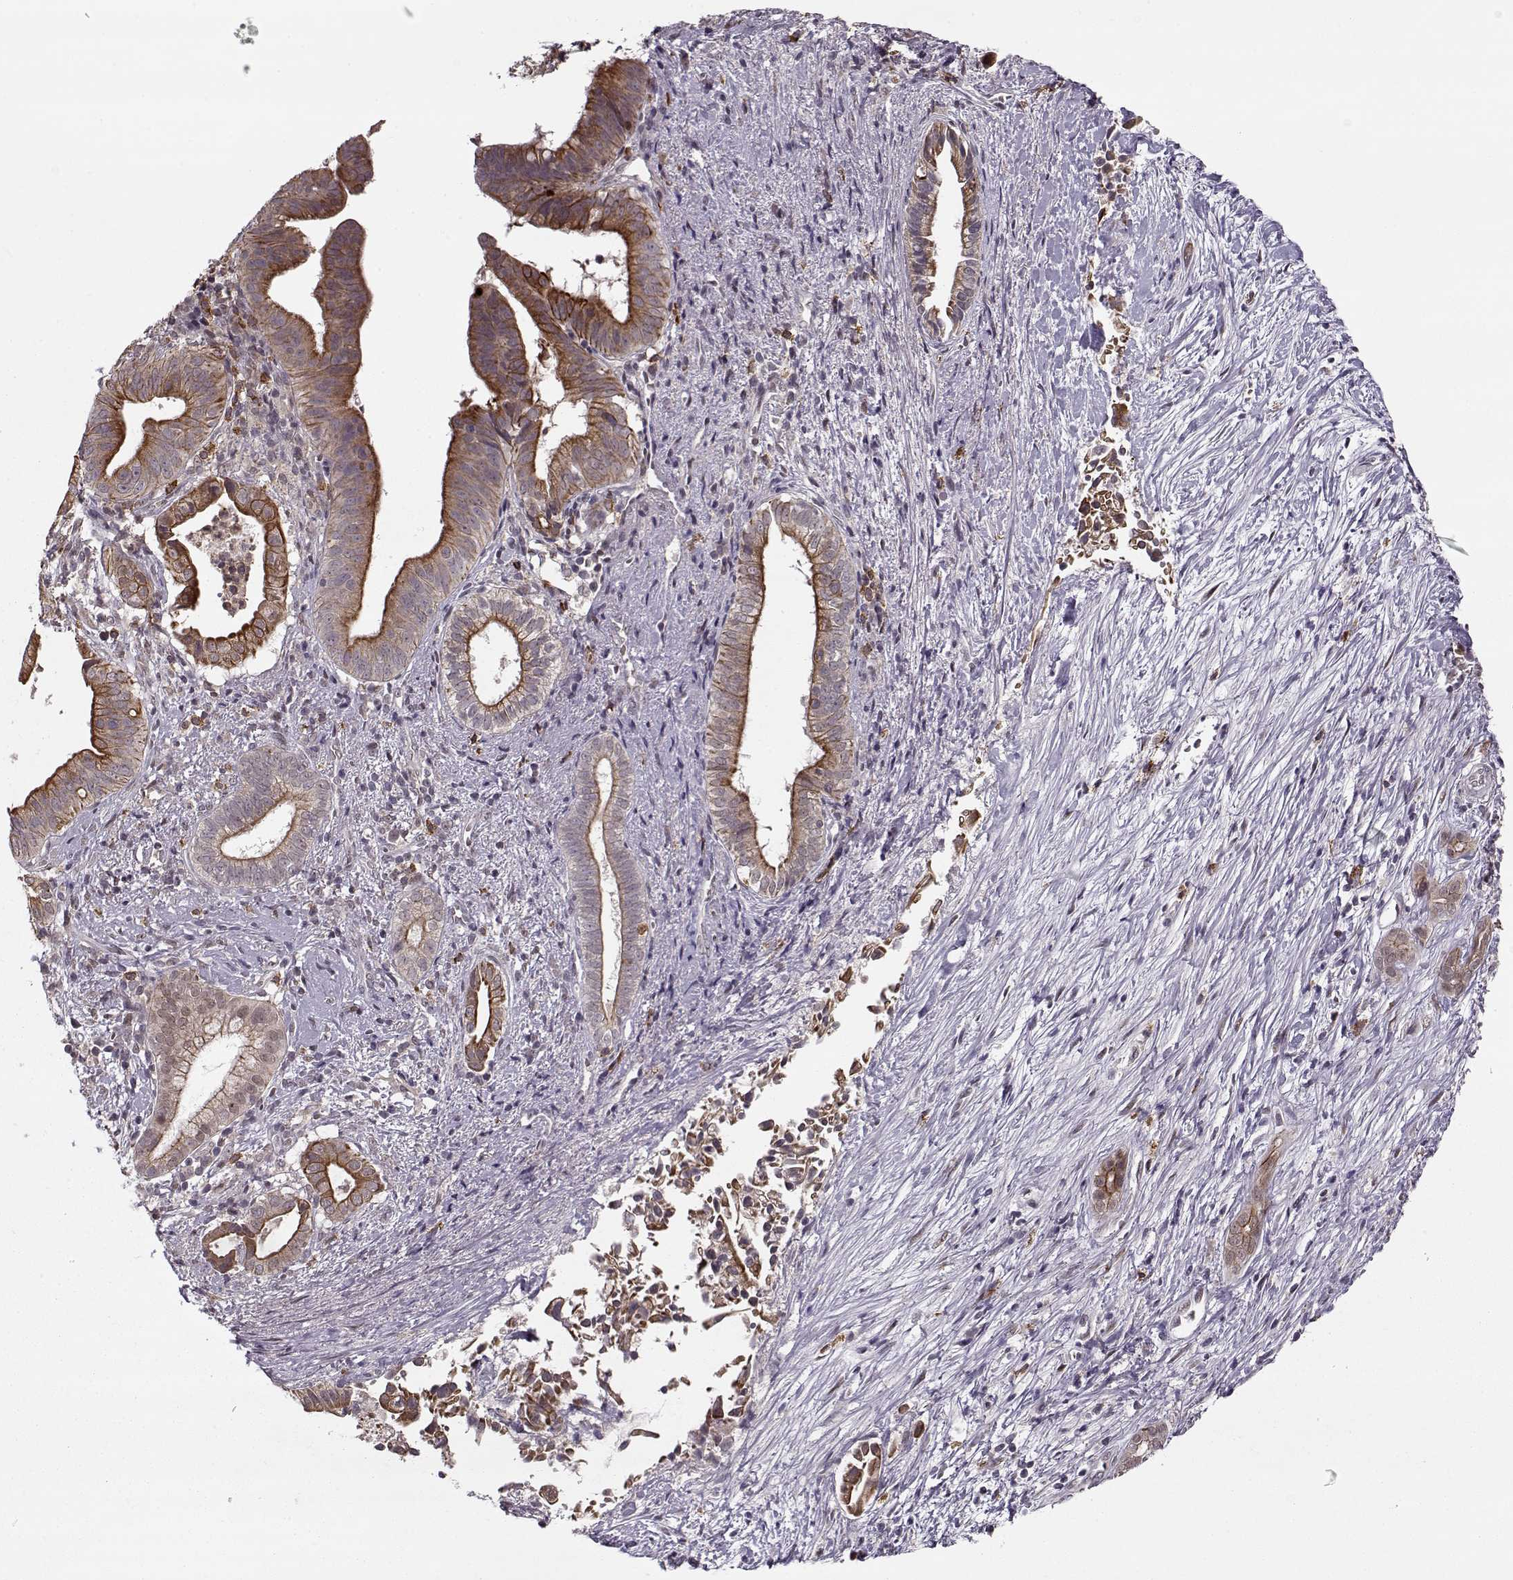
{"staining": {"intensity": "strong", "quantity": "25%-75%", "location": "cytoplasmic/membranous"}, "tissue": "pancreatic cancer", "cell_type": "Tumor cells", "image_type": "cancer", "snomed": [{"axis": "morphology", "description": "Adenocarcinoma, NOS"}, {"axis": "topography", "description": "Pancreas"}], "caption": "Immunohistochemical staining of human adenocarcinoma (pancreatic) shows high levels of strong cytoplasmic/membranous staining in approximately 25%-75% of tumor cells.", "gene": "DENND4B", "patient": {"sex": "male", "age": 61}}